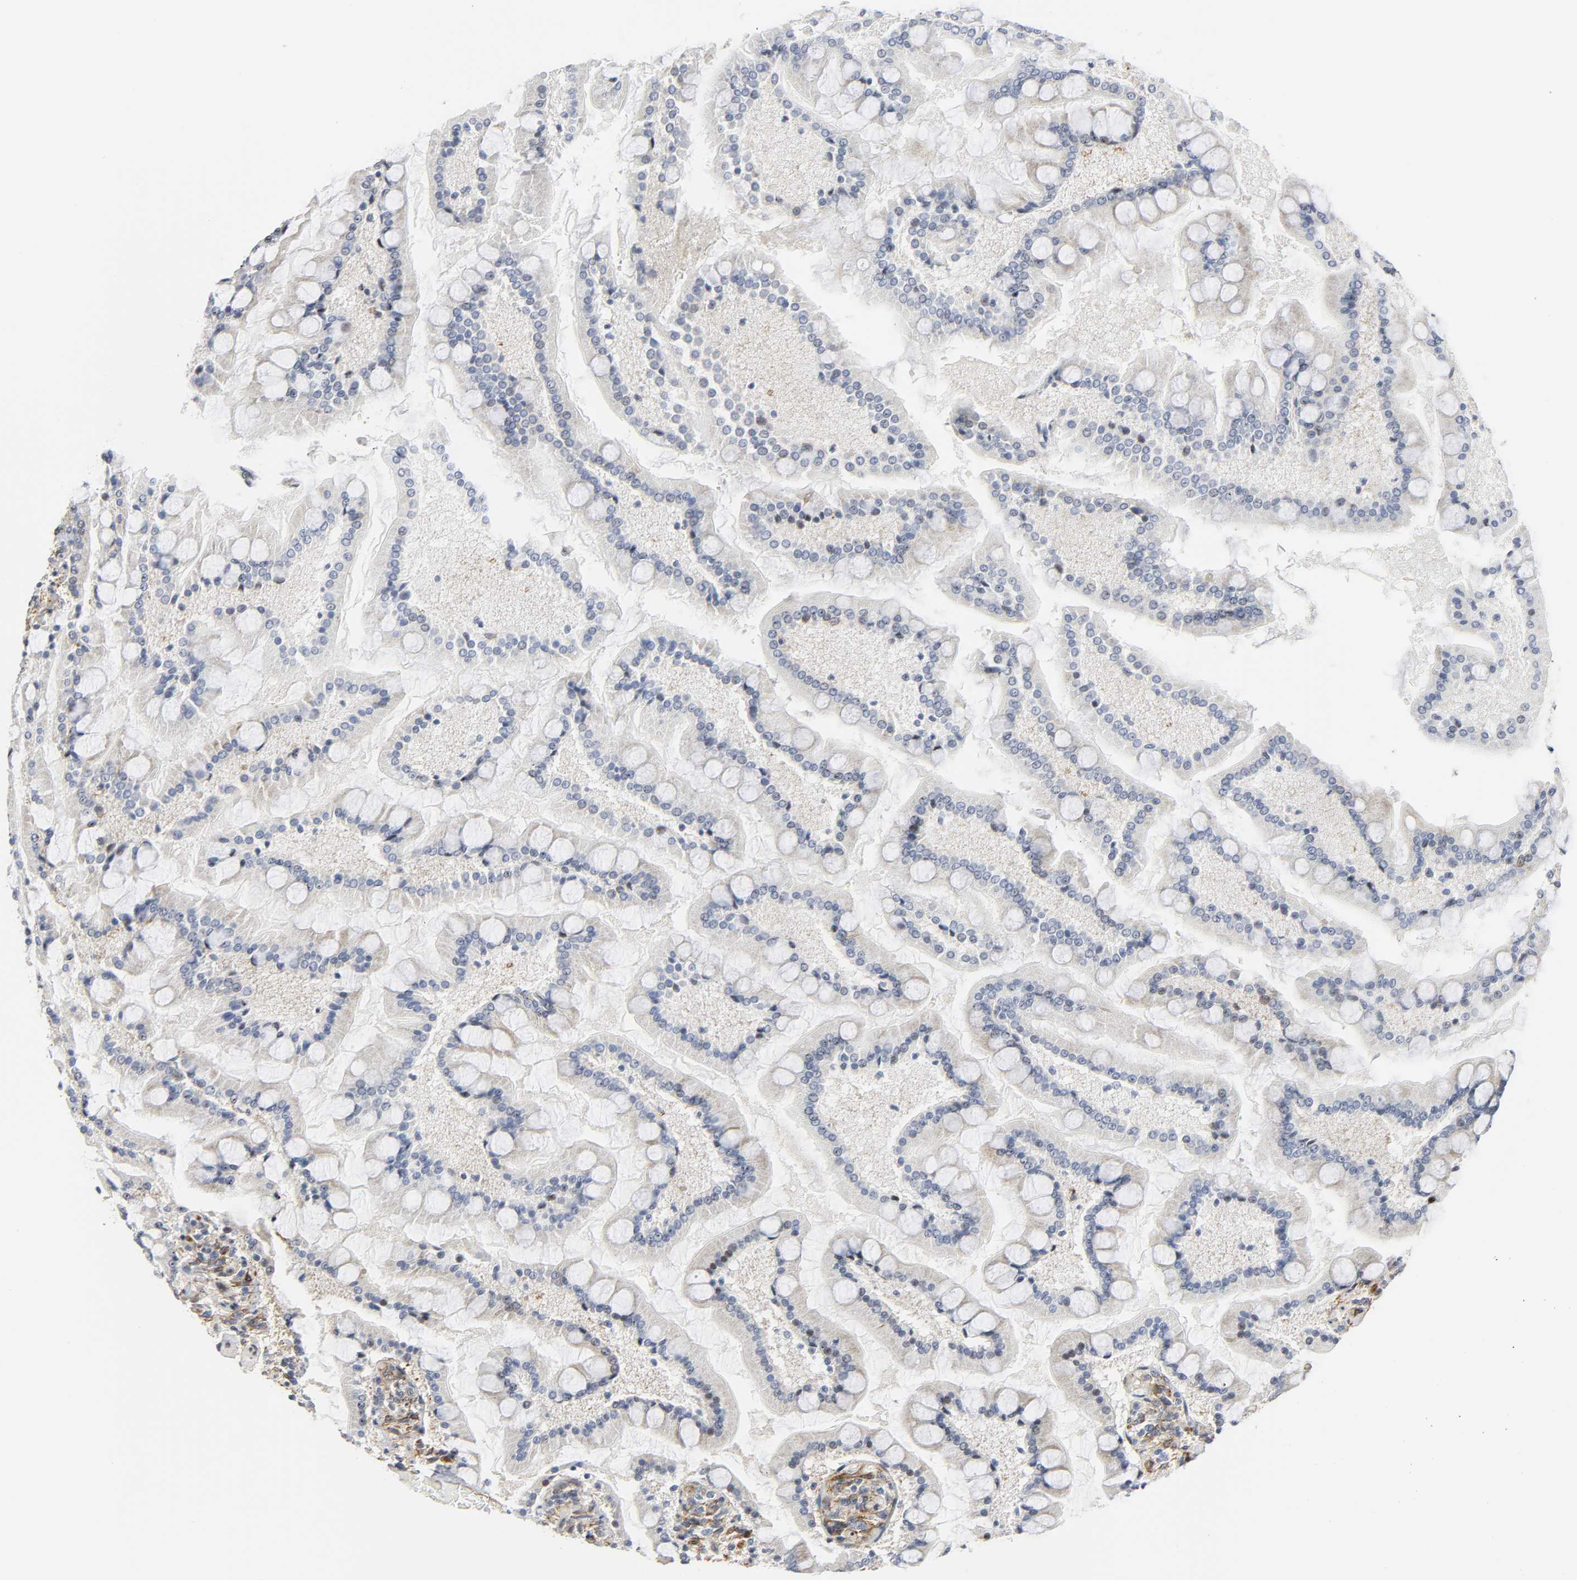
{"staining": {"intensity": "moderate", "quantity": ">75%", "location": "cytoplasmic/membranous"}, "tissue": "small intestine", "cell_type": "Glandular cells", "image_type": "normal", "snomed": [{"axis": "morphology", "description": "Normal tissue, NOS"}, {"axis": "topography", "description": "Small intestine"}], "caption": "Brown immunohistochemical staining in benign human small intestine exhibits moderate cytoplasmic/membranous expression in about >75% of glandular cells. The staining is performed using DAB (3,3'-diaminobenzidine) brown chromogen to label protein expression. The nuclei are counter-stained blue using hematoxylin.", "gene": "DOCK1", "patient": {"sex": "male", "age": 41}}